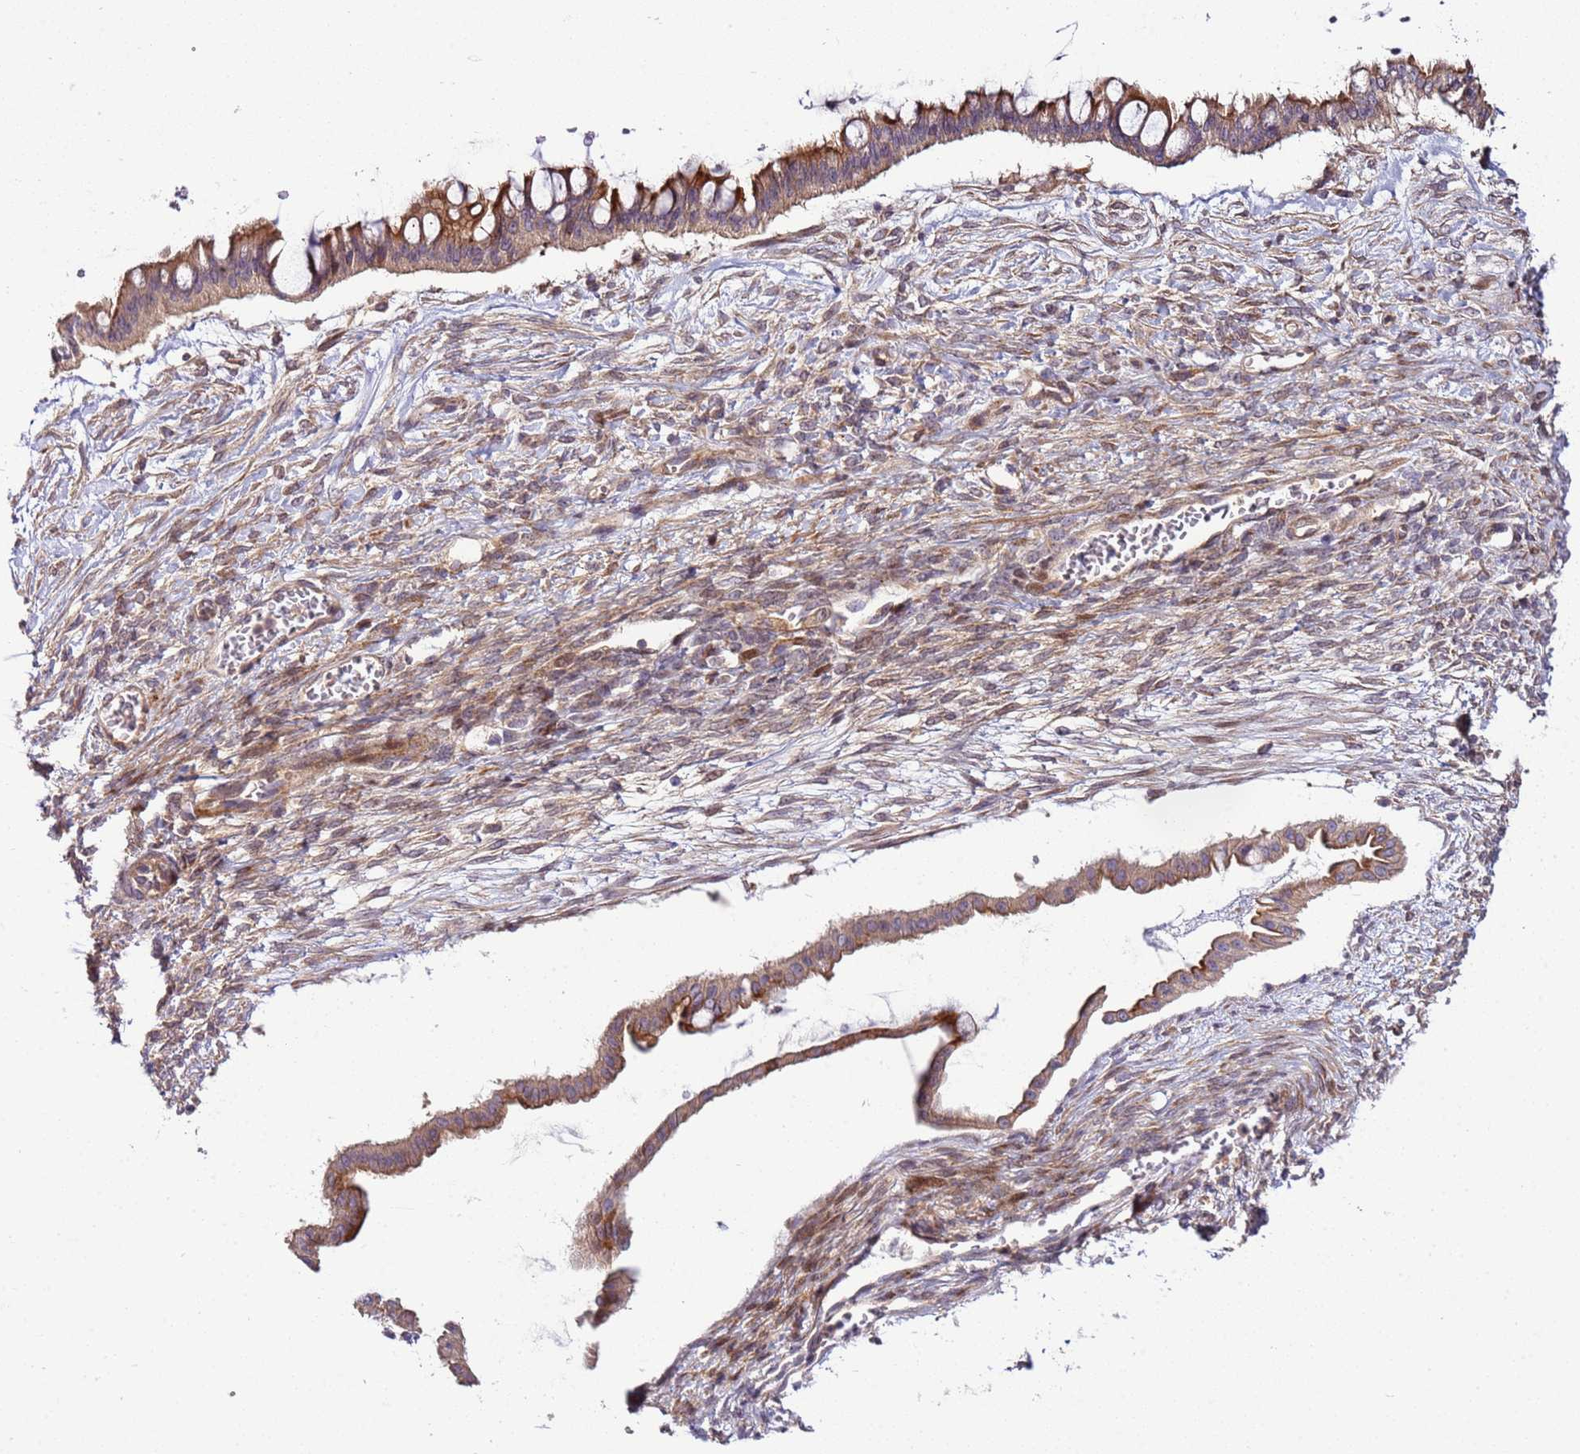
{"staining": {"intensity": "moderate", "quantity": ">75%", "location": "cytoplasmic/membranous"}, "tissue": "ovarian cancer", "cell_type": "Tumor cells", "image_type": "cancer", "snomed": [{"axis": "morphology", "description": "Cystadenocarcinoma, mucinous, NOS"}, {"axis": "topography", "description": "Ovary"}], "caption": "A brown stain labels moderate cytoplasmic/membranous staining of a protein in ovarian cancer tumor cells.", "gene": "ZNF624", "patient": {"sex": "female", "age": 73}}